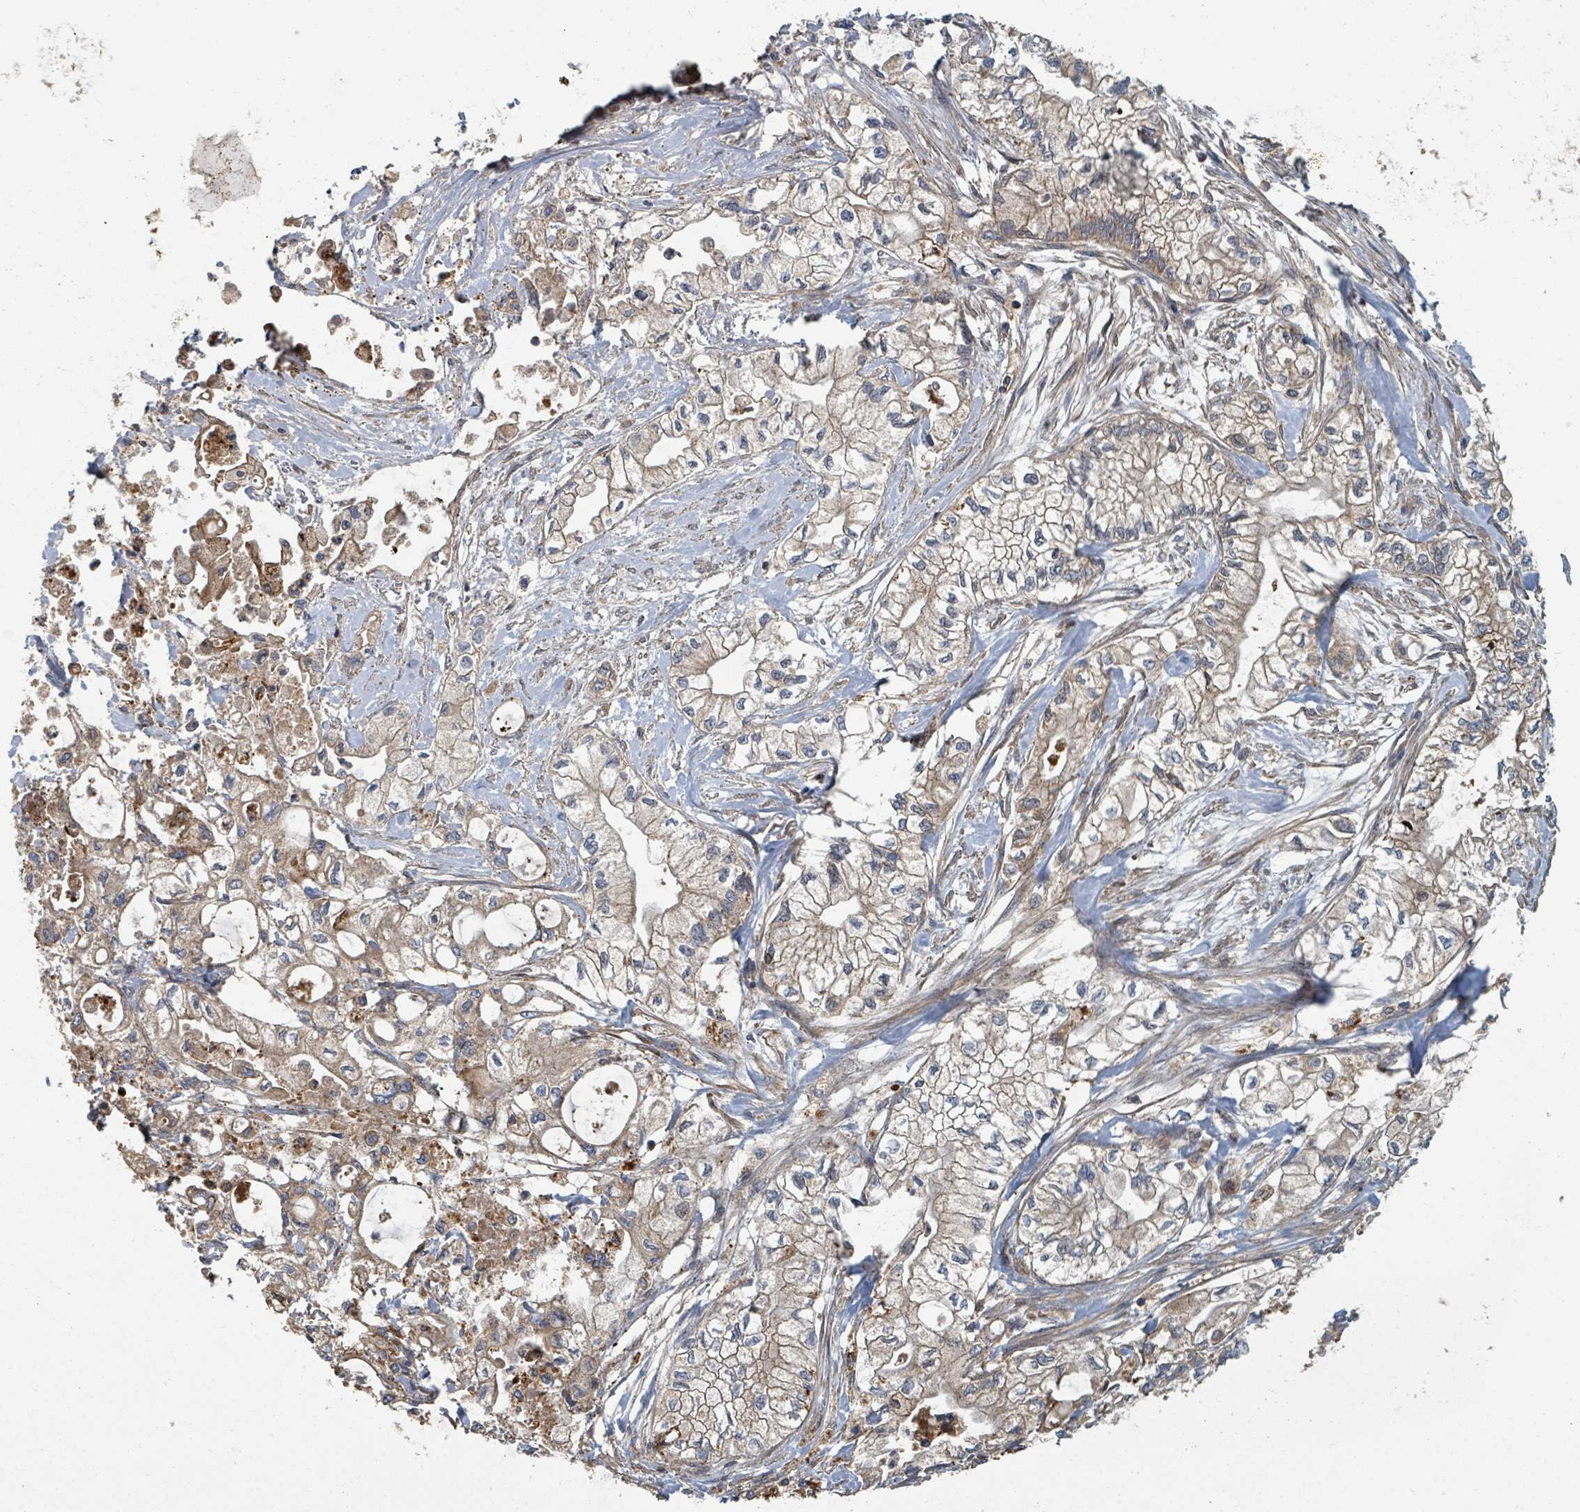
{"staining": {"intensity": "moderate", "quantity": "25%-75%", "location": "cytoplasmic/membranous"}, "tissue": "pancreatic cancer", "cell_type": "Tumor cells", "image_type": "cancer", "snomed": [{"axis": "morphology", "description": "Adenocarcinoma, NOS"}, {"axis": "topography", "description": "Pancreas"}], "caption": "Immunohistochemical staining of pancreatic cancer (adenocarcinoma) reveals medium levels of moderate cytoplasmic/membranous staining in about 25%-75% of tumor cells.", "gene": "DPM1", "patient": {"sex": "male", "age": 79}}